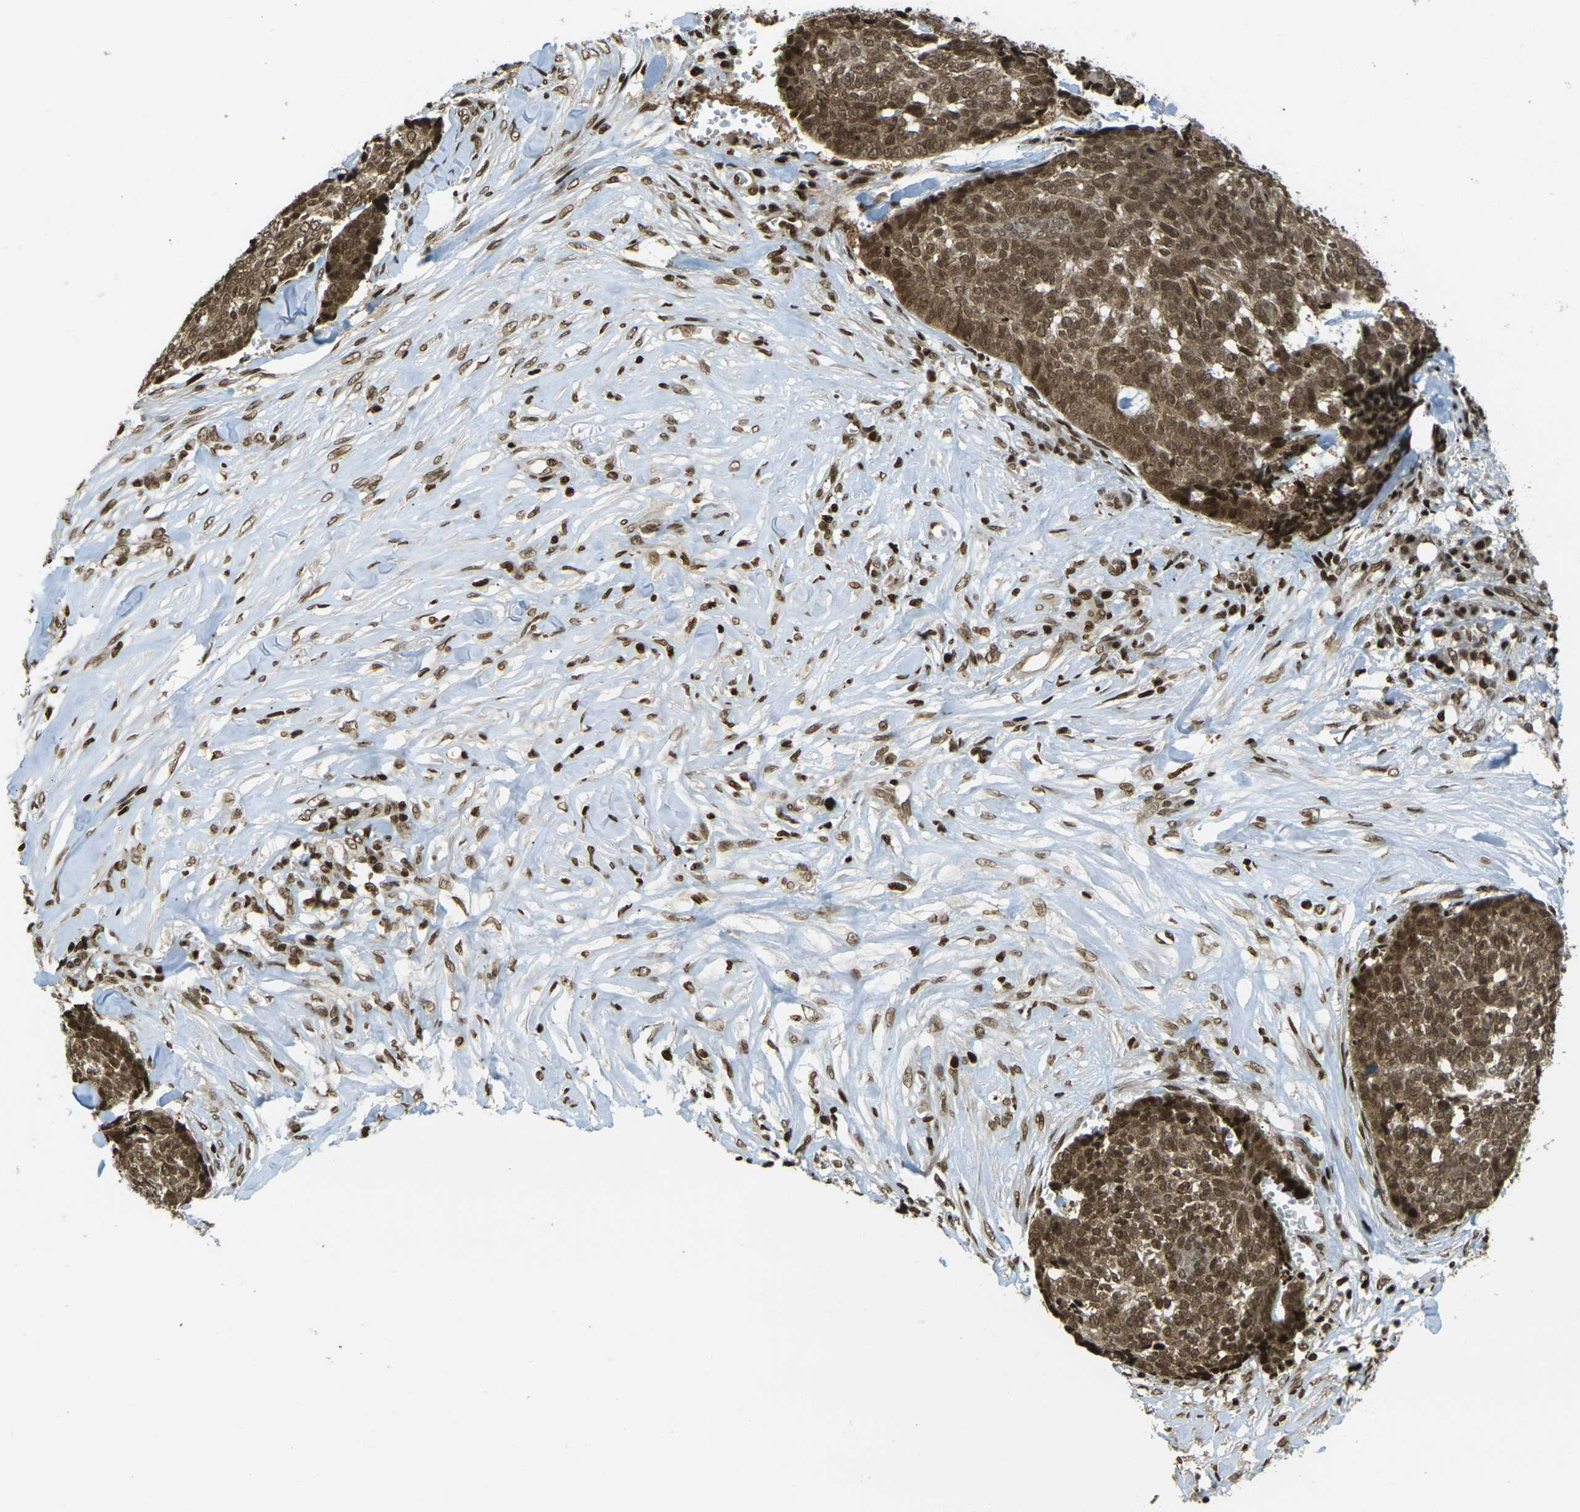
{"staining": {"intensity": "moderate", "quantity": ">75%", "location": "cytoplasmic/membranous,nuclear"}, "tissue": "skin cancer", "cell_type": "Tumor cells", "image_type": "cancer", "snomed": [{"axis": "morphology", "description": "Basal cell carcinoma"}, {"axis": "topography", "description": "Skin"}], "caption": "Skin basal cell carcinoma stained for a protein demonstrates moderate cytoplasmic/membranous and nuclear positivity in tumor cells.", "gene": "RUVBL2", "patient": {"sex": "male", "age": 84}}